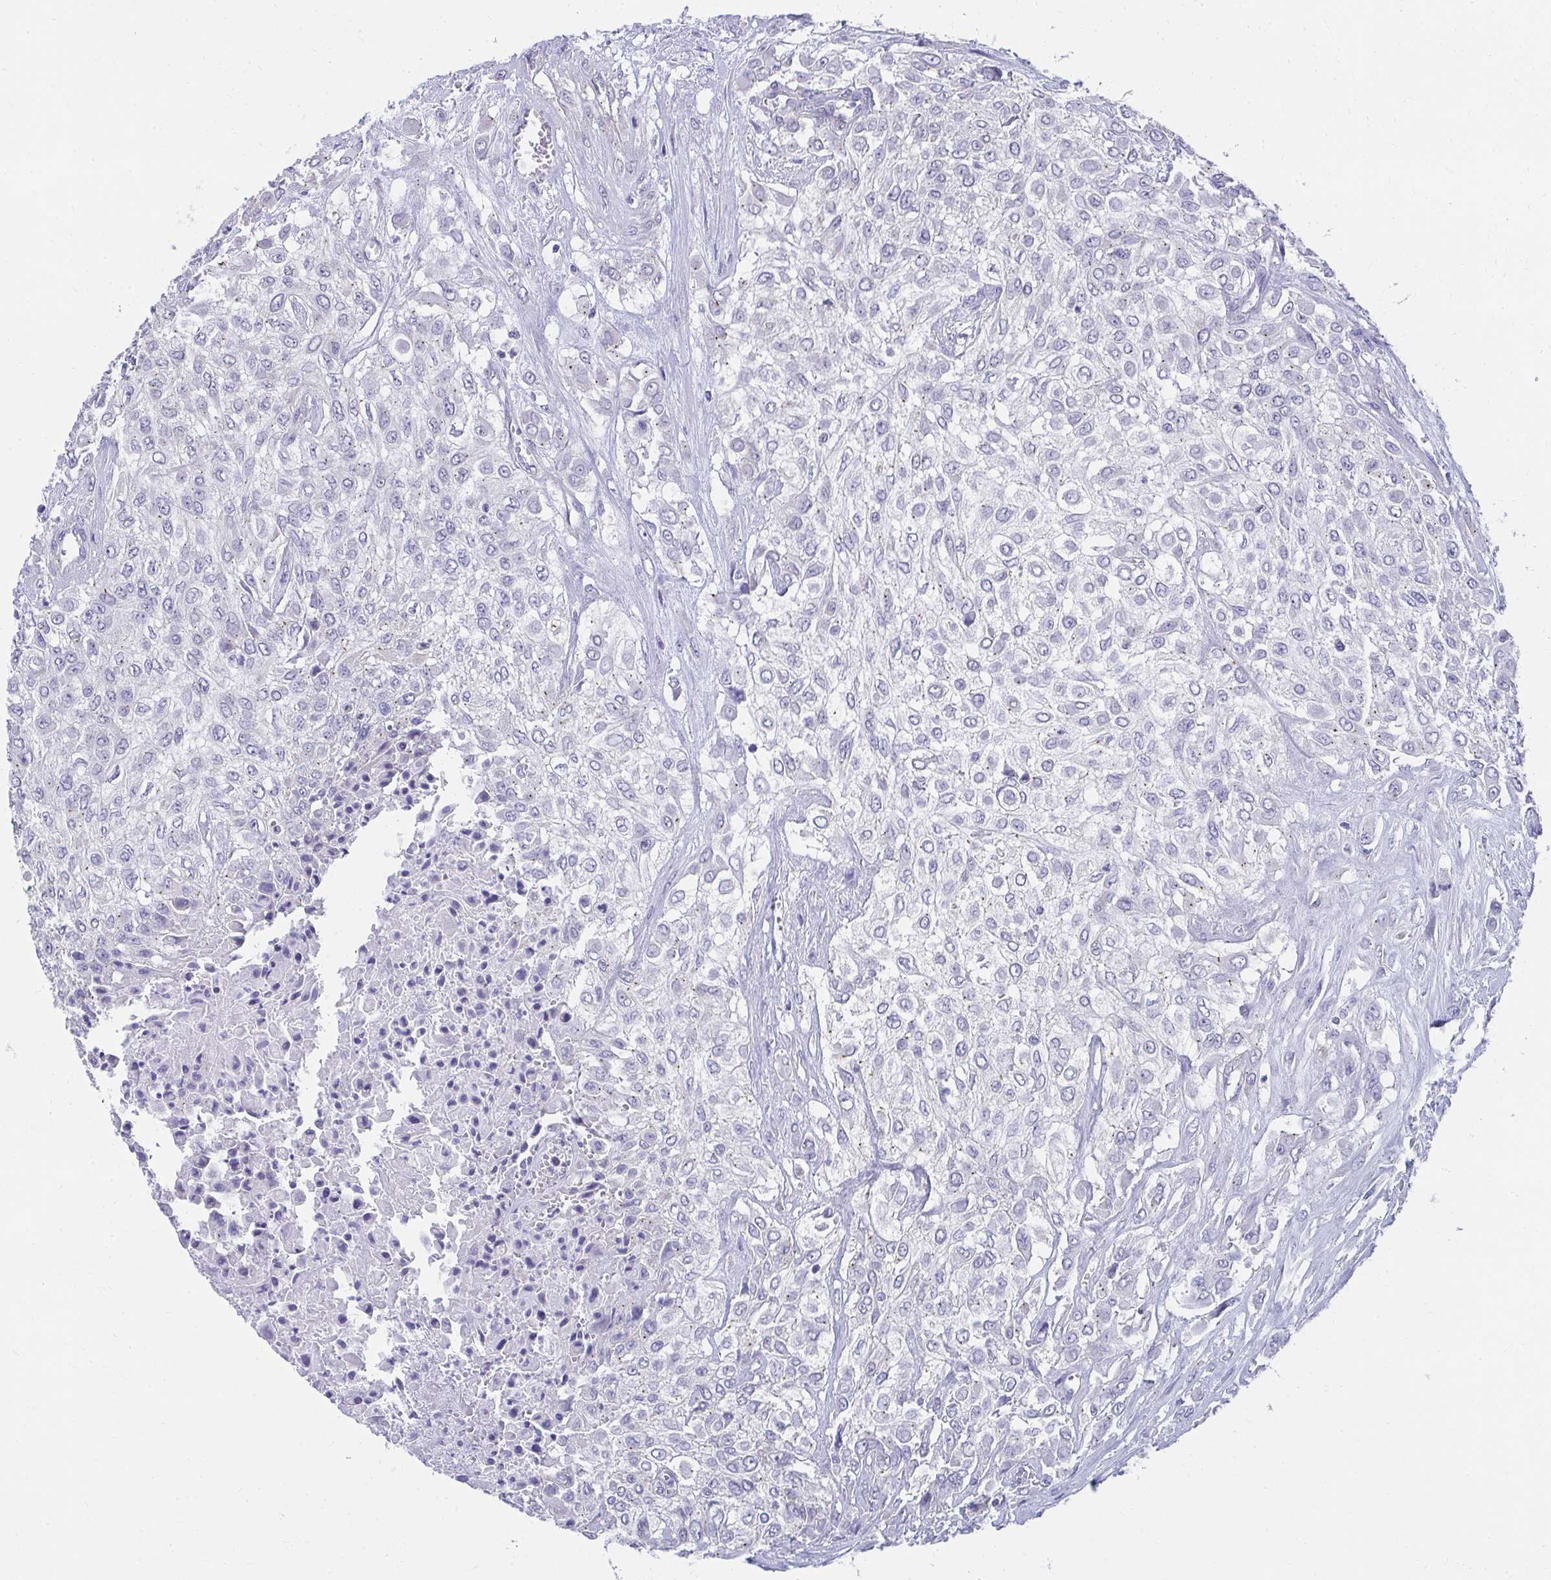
{"staining": {"intensity": "negative", "quantity": "none", "location": "none"}, "tissue": "urothelial cancer", "cell_type": "Tumor cells", "image_type": "cancer", "snomed": [{"axis": "morphology", "description": "Urothelial carcinoma, High grade"}, {"axis": "topography", "description": "Urinary bladder"}], "caption": "This is an immunohistochemistry image of urothelial cancer. There is no expression in tumor cells.", "gene": "TMPRSS2", "patient": {"sex": "male", "age": 57}}